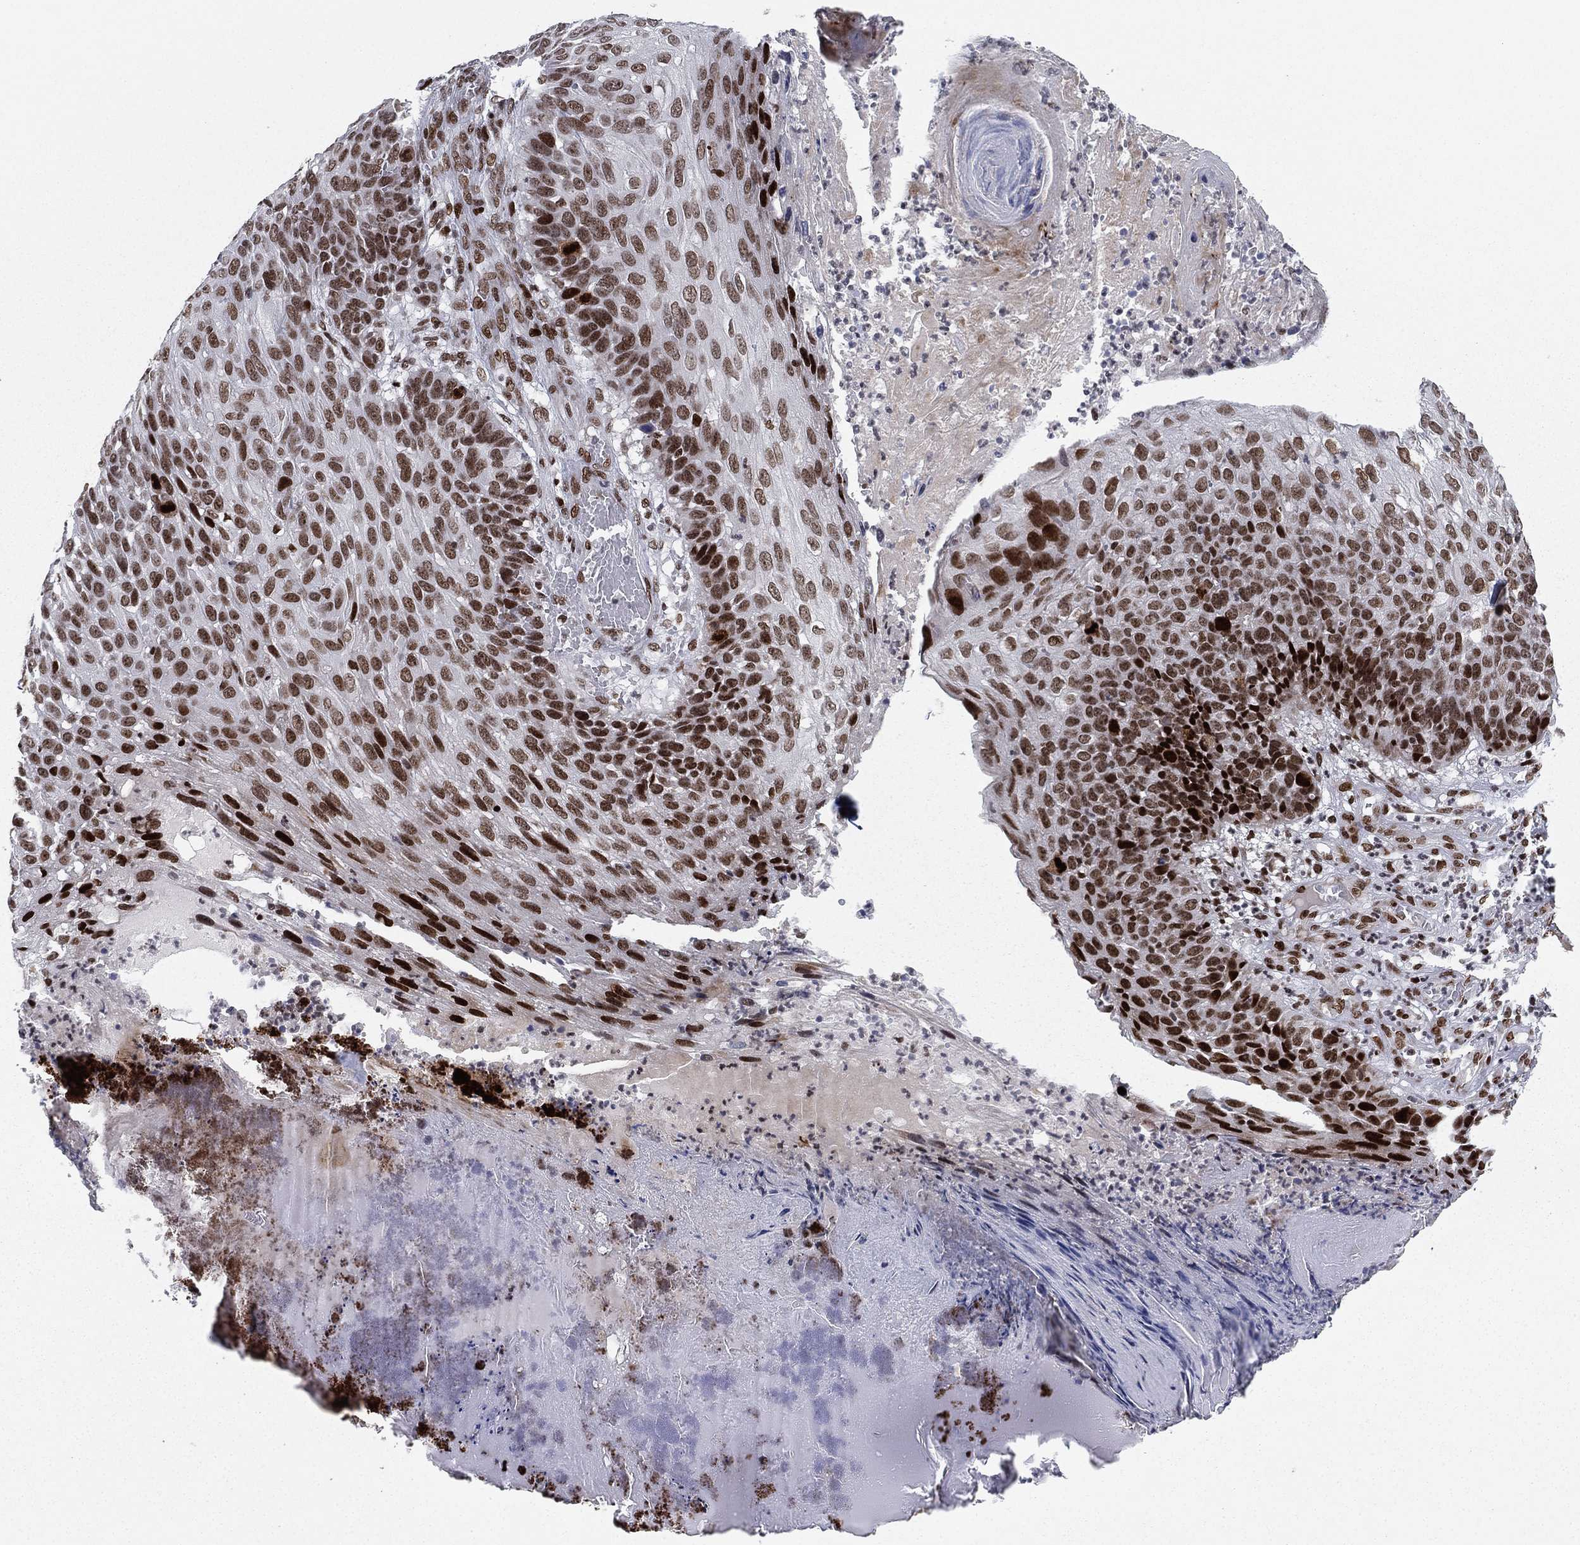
{"staining": {"intensity": "strong", "quantity": ">75%", "location": "nuclear"}, "tissue": "skin cancer", "cell_type": "Tumor cells", "image_type": "cancer", "snomed": [{"axis": "morphology", "description": "Squamous cell carcinoma, NOS"}, {"axis": "topography", "description": "Skin"}], "caption": "Protein expression analysis of squamous cell carcinoma (skin) exhibits strong nuclear staining in about >75% of tumor cells.", "gene": "RTF1", "patient": {"sex": "male", "age": 92}}